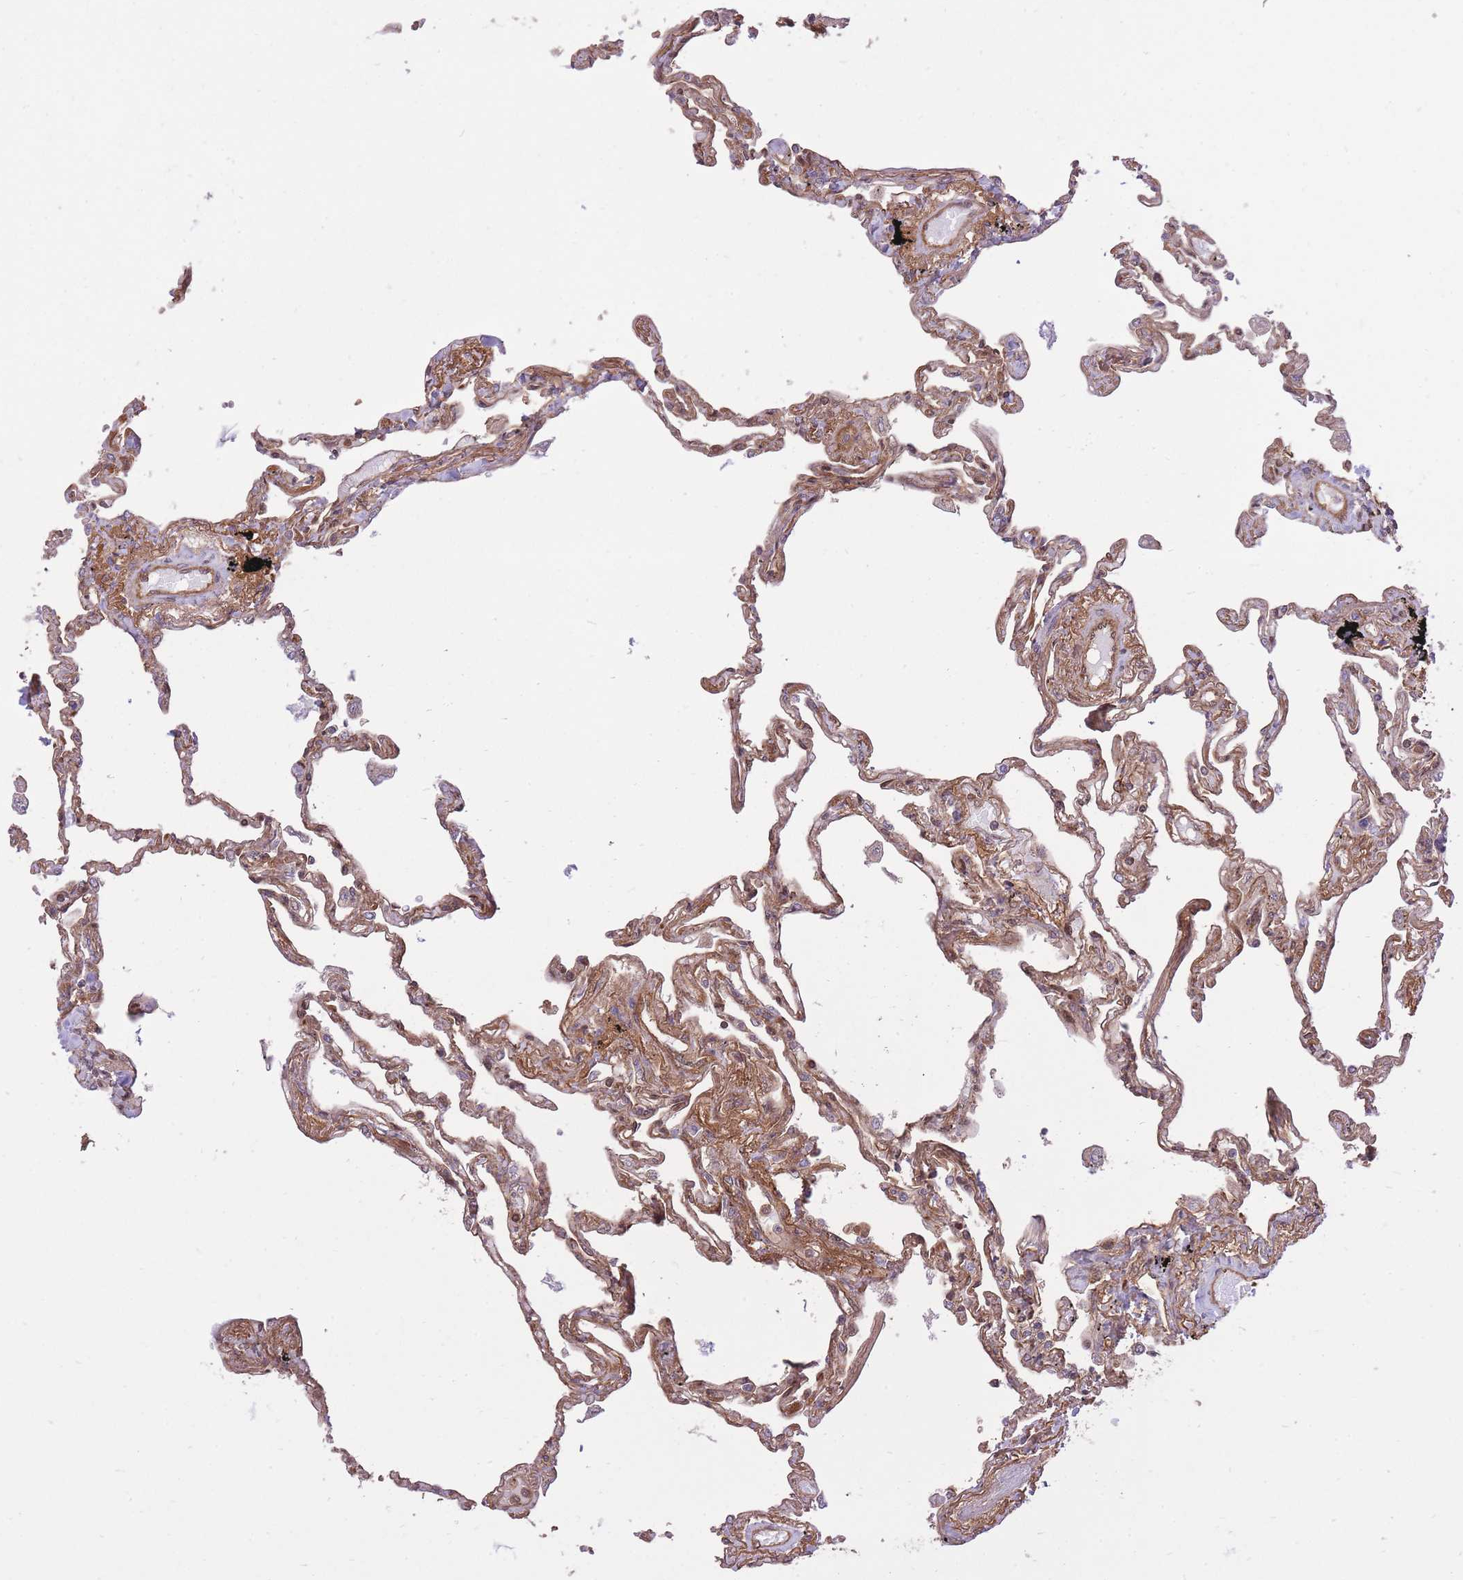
{"staining": {"intensity": "weak", "quantity": ">75%", "location": "cytoplasmic/membranous"}, "tissue": "lung", "cell_type": "Alveolar cells", "image_type": "normal", "snomed": [{"axis": "morphology", "description": "Normal tissue, NOS"}, {"axis": "topography", "description": "Lung"}], "caption": "Lung stained for a protein demonstrates weak cytoplasmic/membranous positivity in alveolar cells. (DAB (3,3'-diaminobenzidine) IHC, brown staining for protein, blue staining for nuclei).", "gene": "PLD1", "patient": {"sex": "female", "age": 67}}